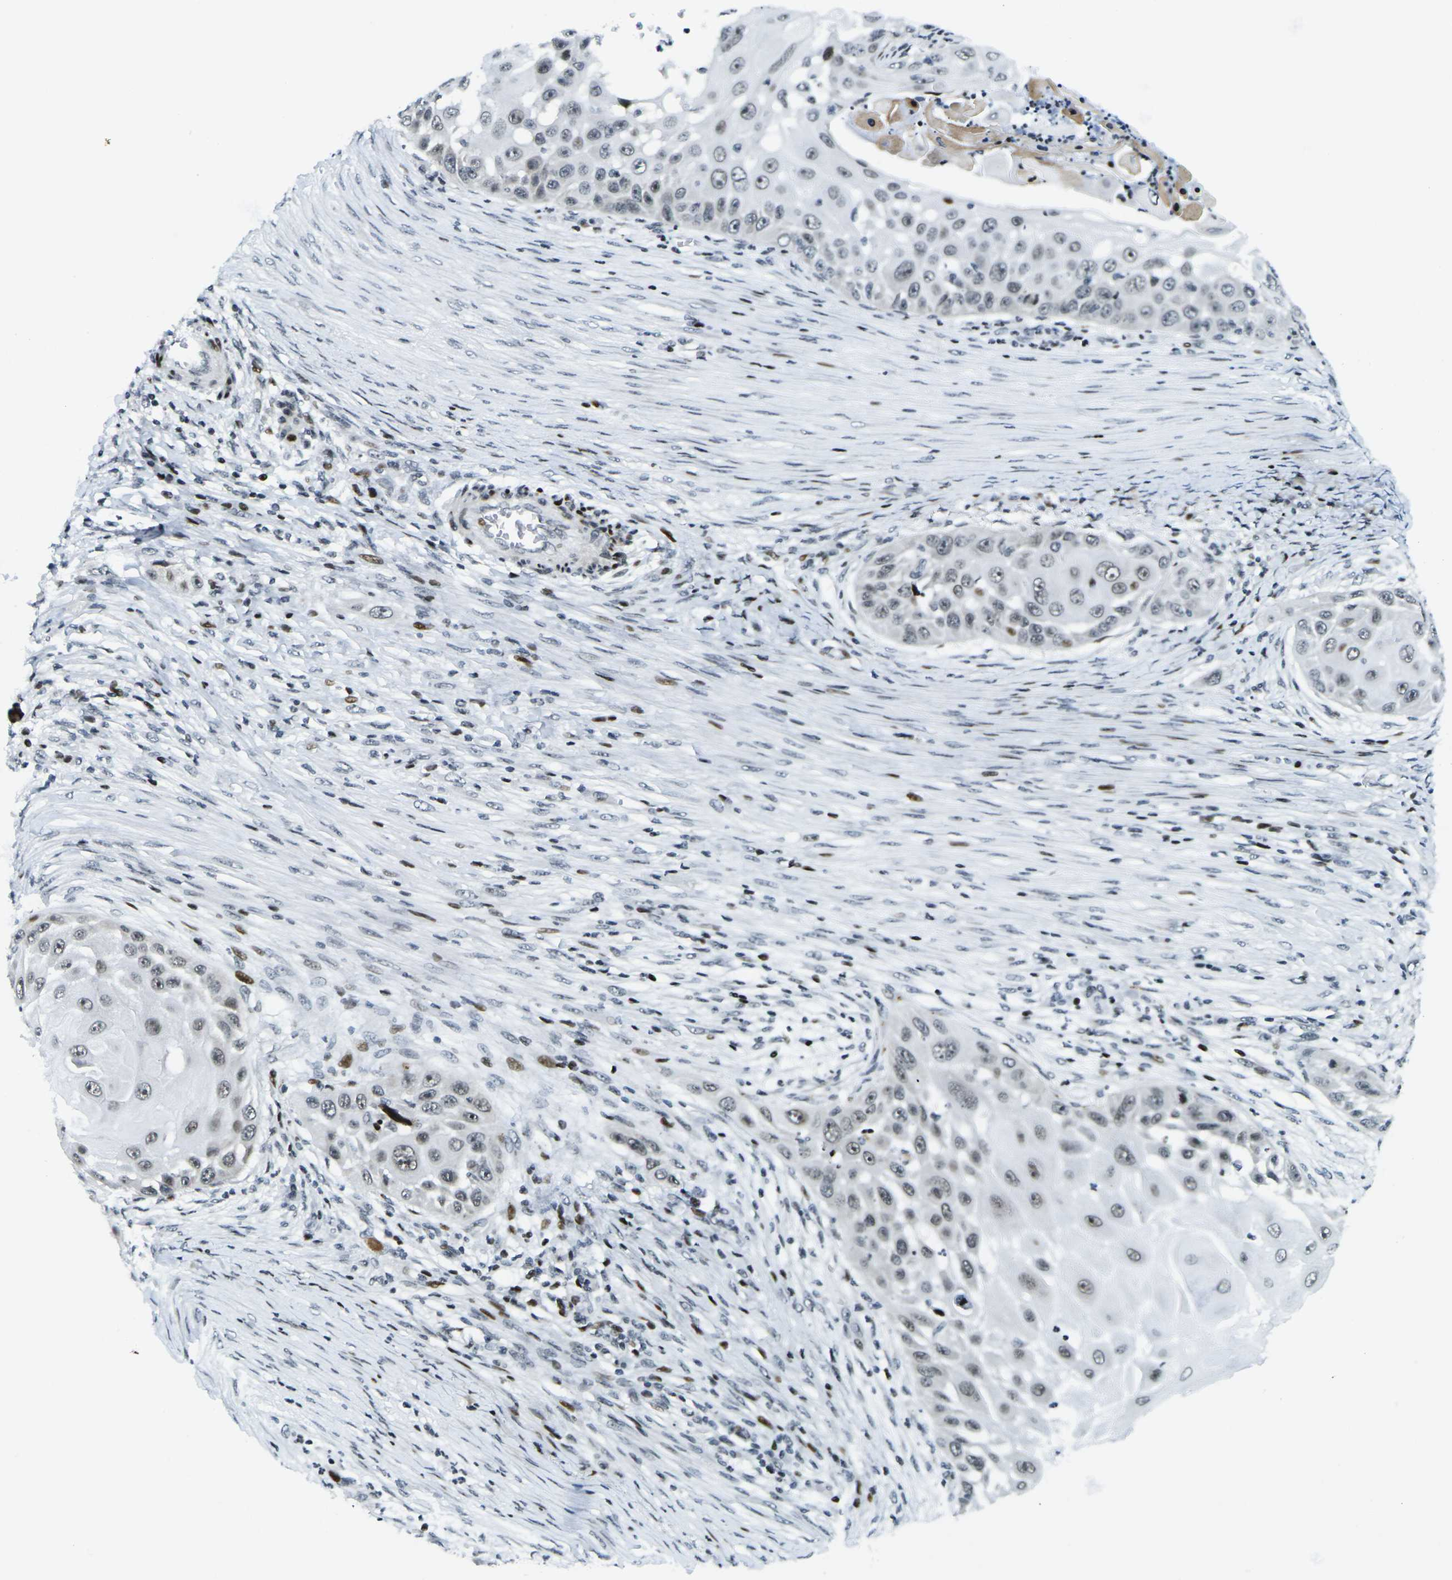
{"staining": {"intensity": "weak", "quantity": "25%-75%", "location": "nuclear"}, "tissue": "skin cancer", "cell_type": "Tumor cells", "image_type": "cancer", "snomed": [{"axis": "morphology", "description": "Squamous cell carcinoma, NOS"}, {"axis": "topography", "description": "Skin"}], "caption": "A brown stain labels weak nuclear staining of a protein in skin cancer (squamous cell carcinoma) tumor cells.", "gene": "H3-3A", "patient": {"sex": "female", "age": 44}}